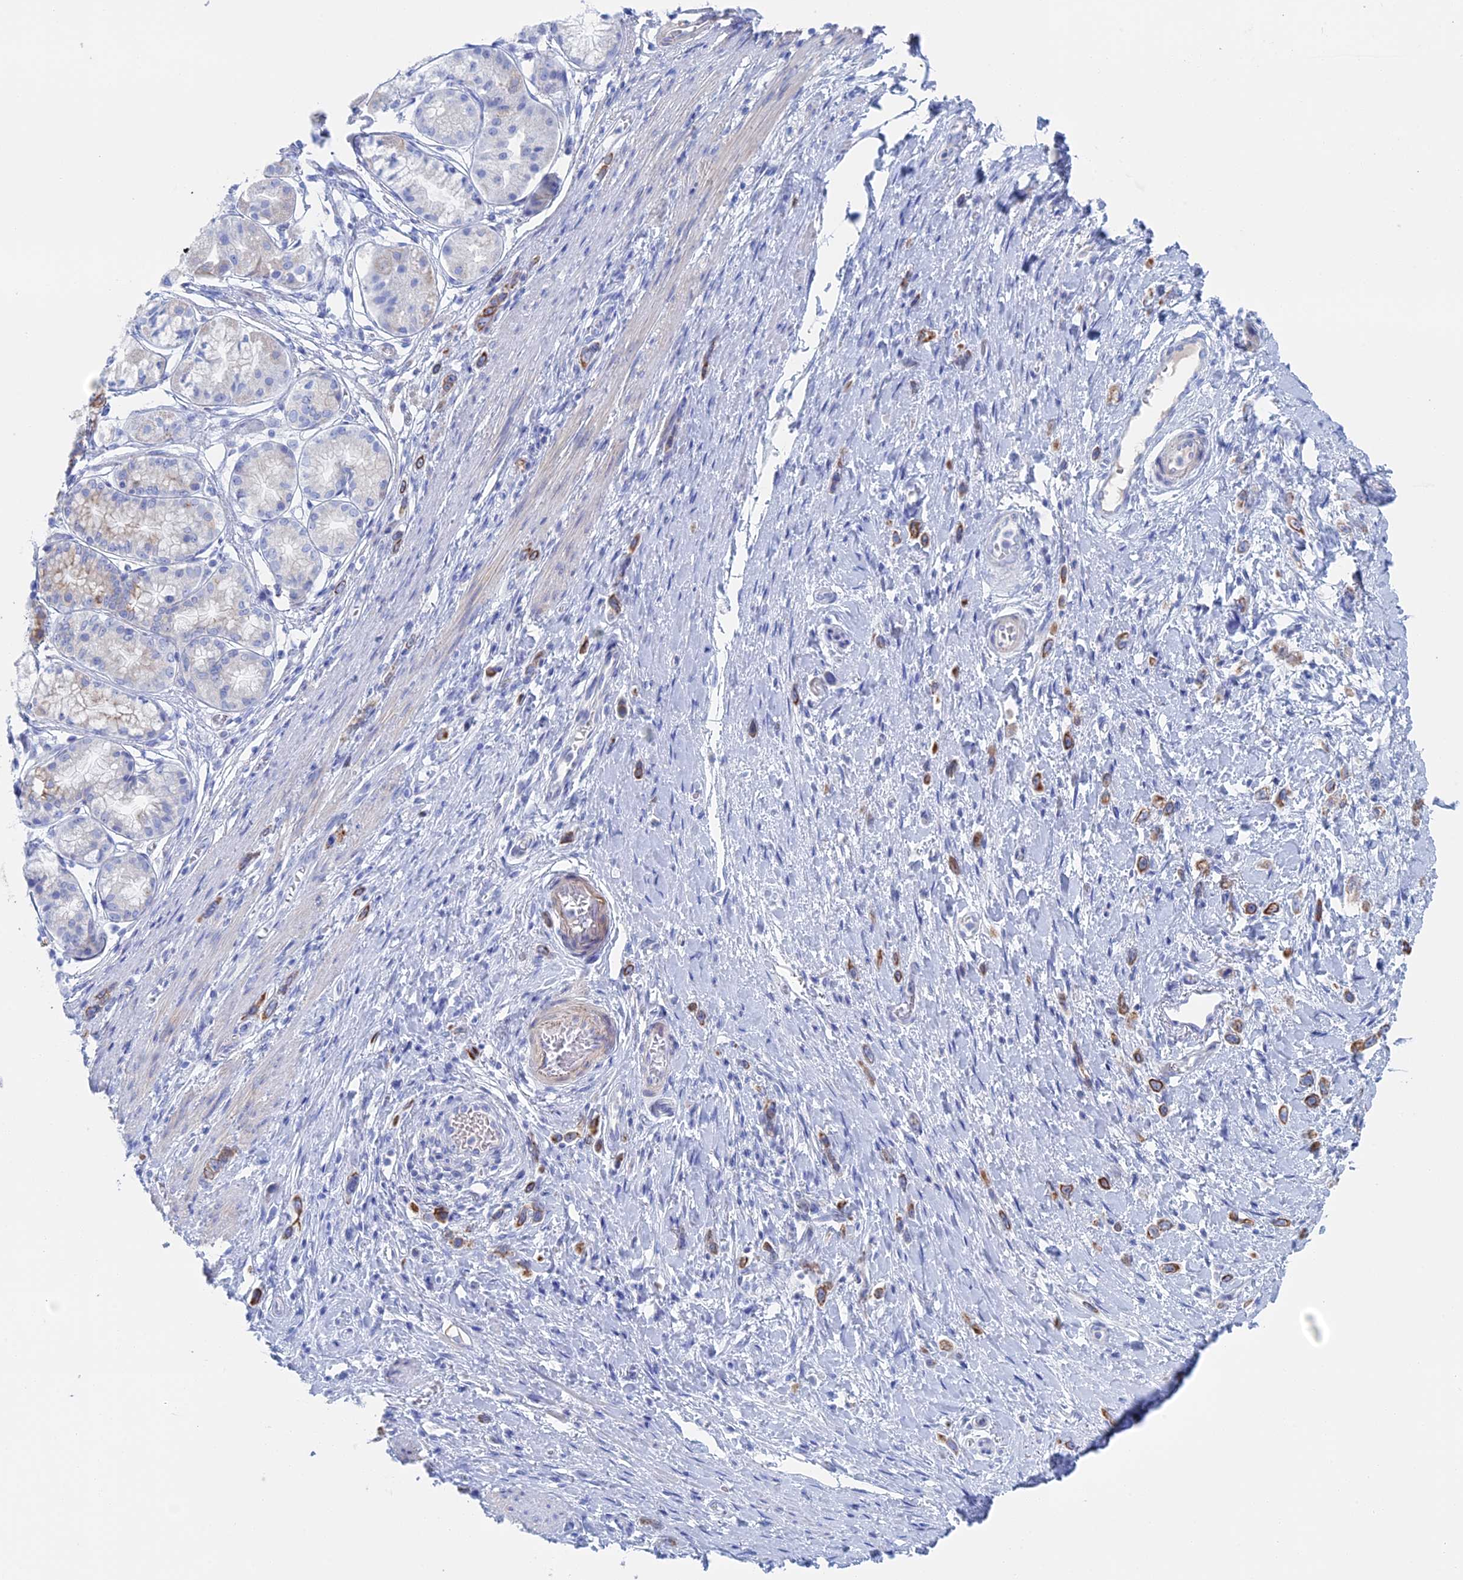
{"staining": {"intensity": "moderate", "quantity": ">75%", "location": "cytoplasmic/membranous"}, "tissue": "stomach cancer", "cell_type": "Tumor cells", "image_type": "cancer", "snomed": [{"axis": "morphology", "description": "Adenocarcinoma, NOS"}, {"axis": "topography", "description": "Stomach"}], "caption": "Human adenocarcinoma (stomach) stained for a protein (brown) displays moderate cytoplasmic/membranous positive staining in about >75% of tumor cells.", "gene": "IL7", "patient": {"sex": "female", "age": 65}}